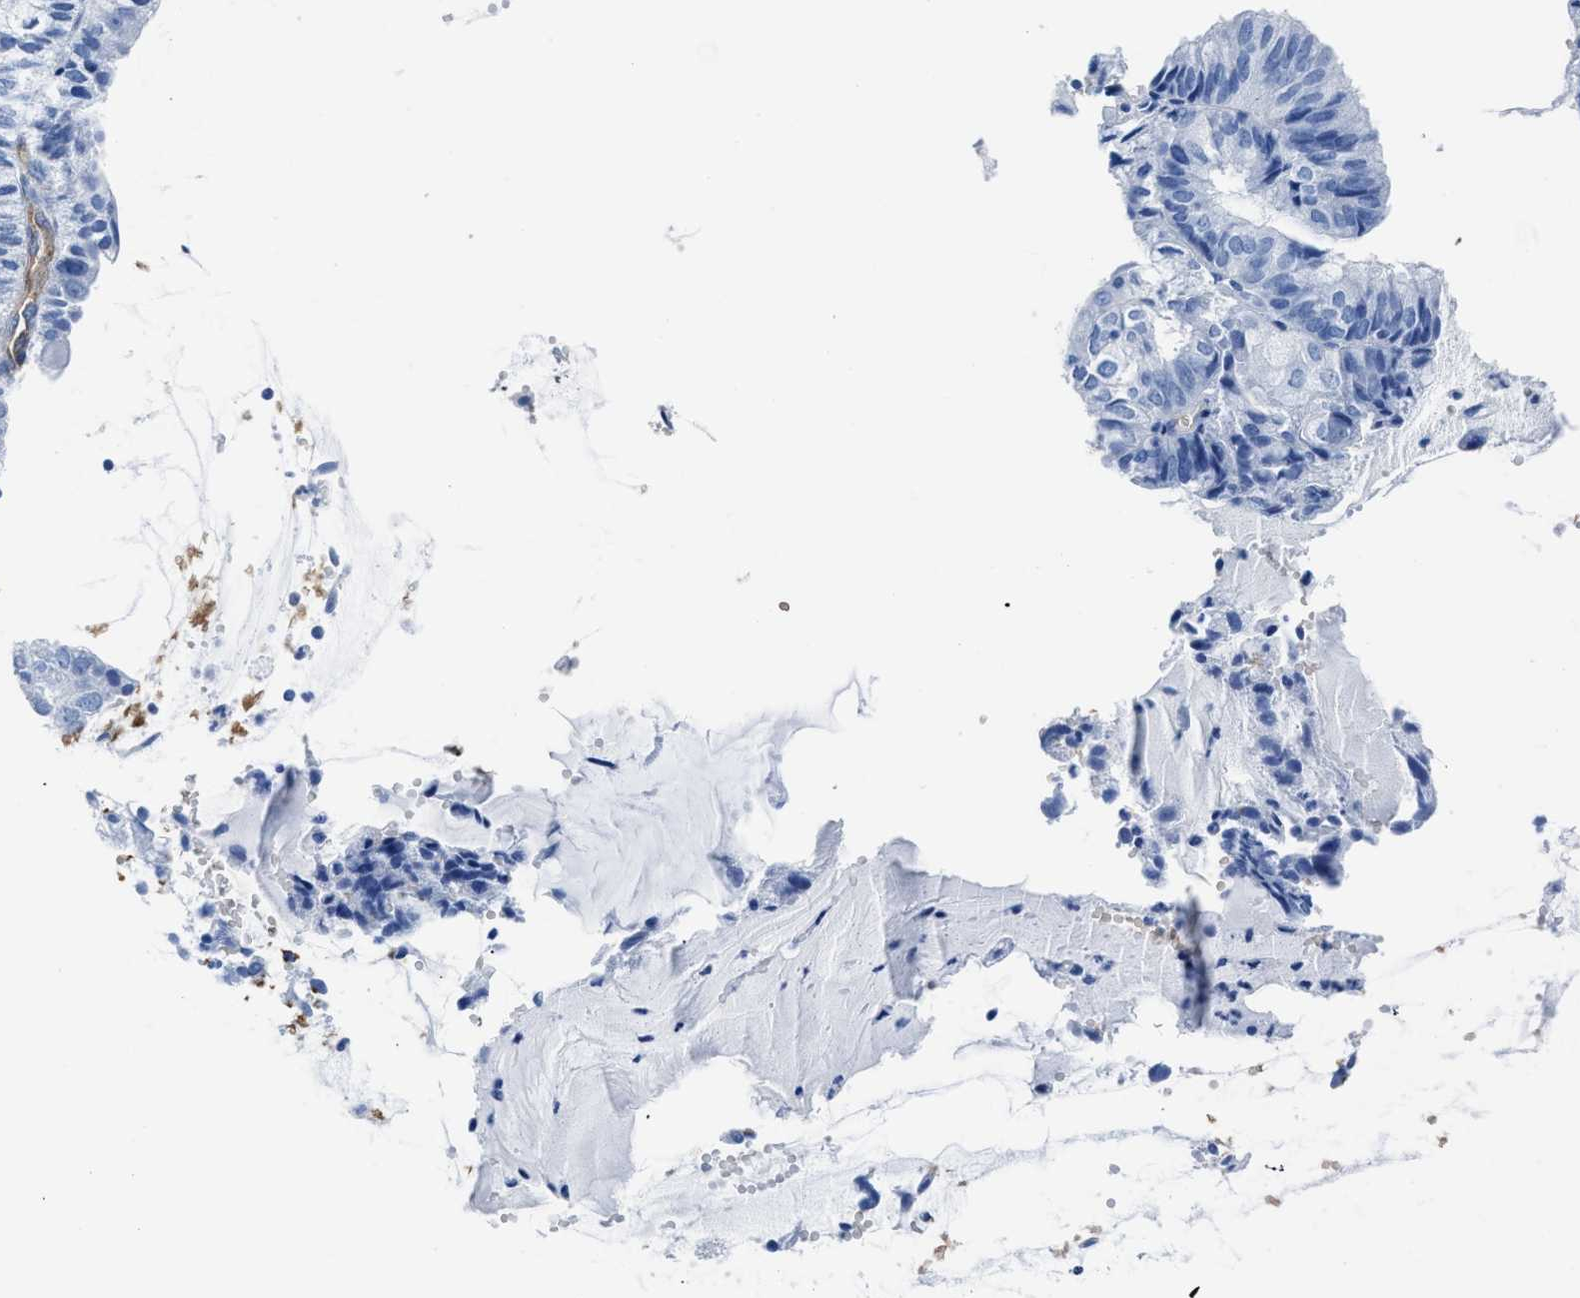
{"staining": {"intensity": "negative", "quantity": "none", "location": "none"}, "tissue": "endometrial cancer", "cell_type": "Tumor cells", "image_type": "cancer", "snomed": [{"axis": "morphology", "description": "Adenocarcinoma, NOS"}, {"axis": "topography", "description": "Endometrium"}], "caption": "The immunohistochemistry (IHC) photomicrograph has no significant positivity in tumor cells of endometrial cancer (adenocarcinoma) tissue.", "gene": "AQP1", "patient": {"sex": "female", "age": 81}}